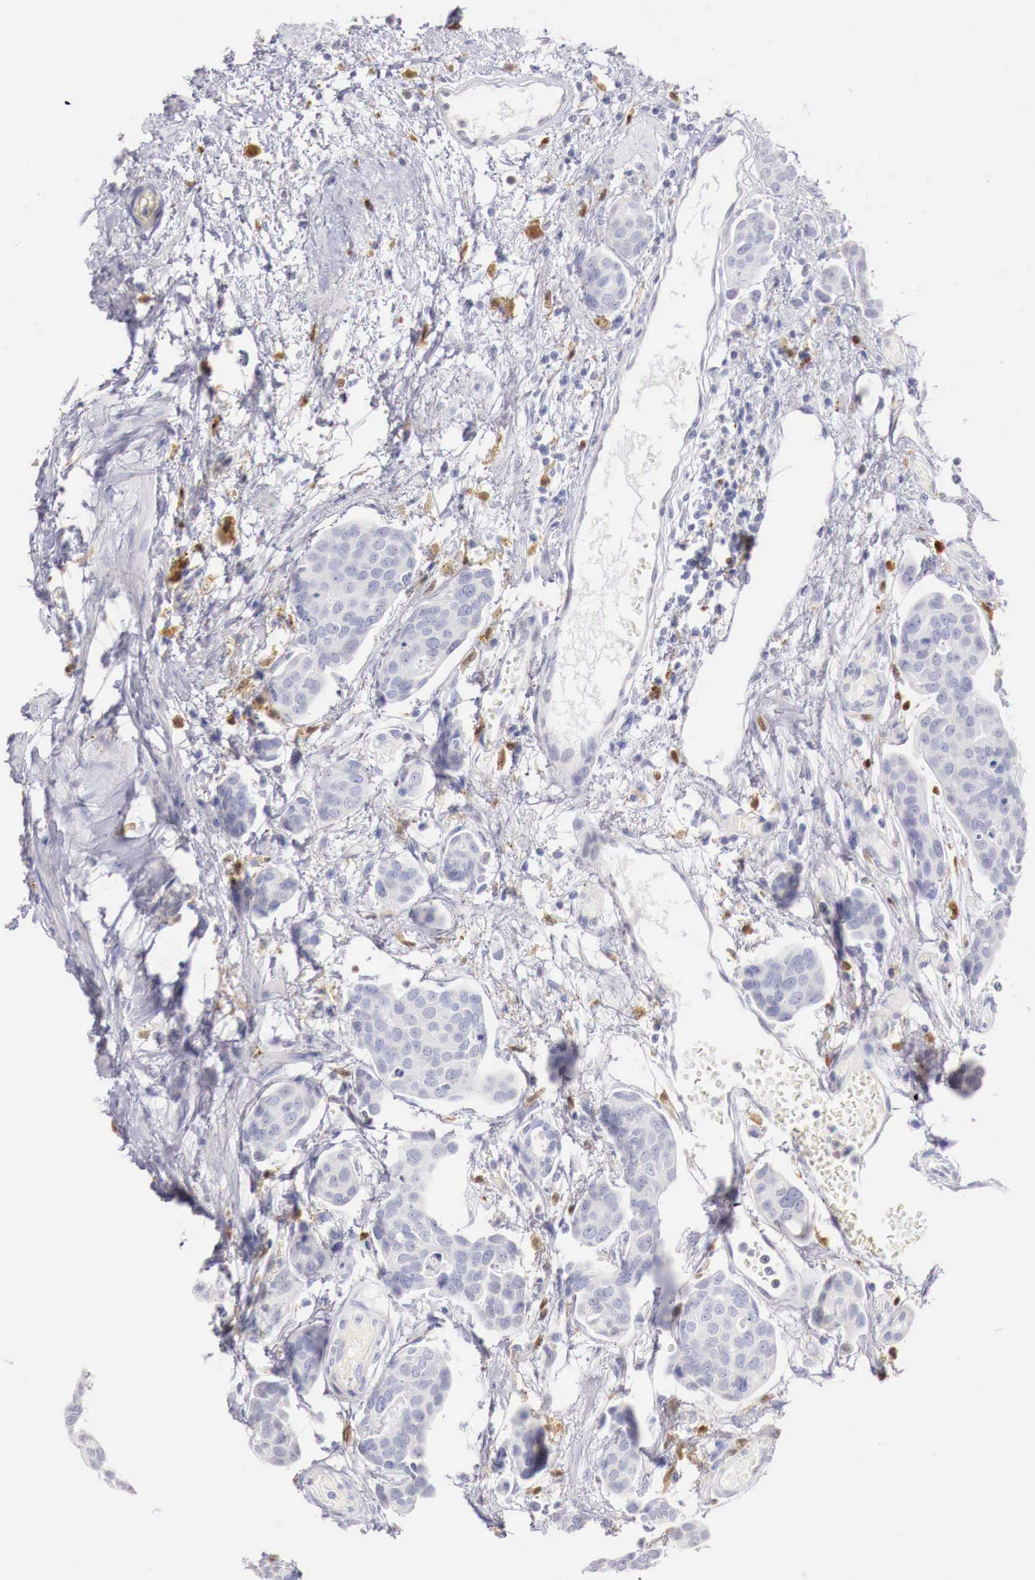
{"staining": {"intensity": "negative", "quantity": "none", "location": "none"}, "tissue": "urothelial cancer", "cell_type": "Tumor cells", "image_type": "cancer", "snomed": [{"axis": "morphology", "description": "Urothelial carcinoma, High grade"}, {"axis": "topography", "description": "Urinary bladder"}], "caption": "Immunohistochemistry of human urothelial carcinoma (high-grade) displays no expression in tumor cells.", "gene": "RENBP", "patient": {"sex": "male", "age": 78}}